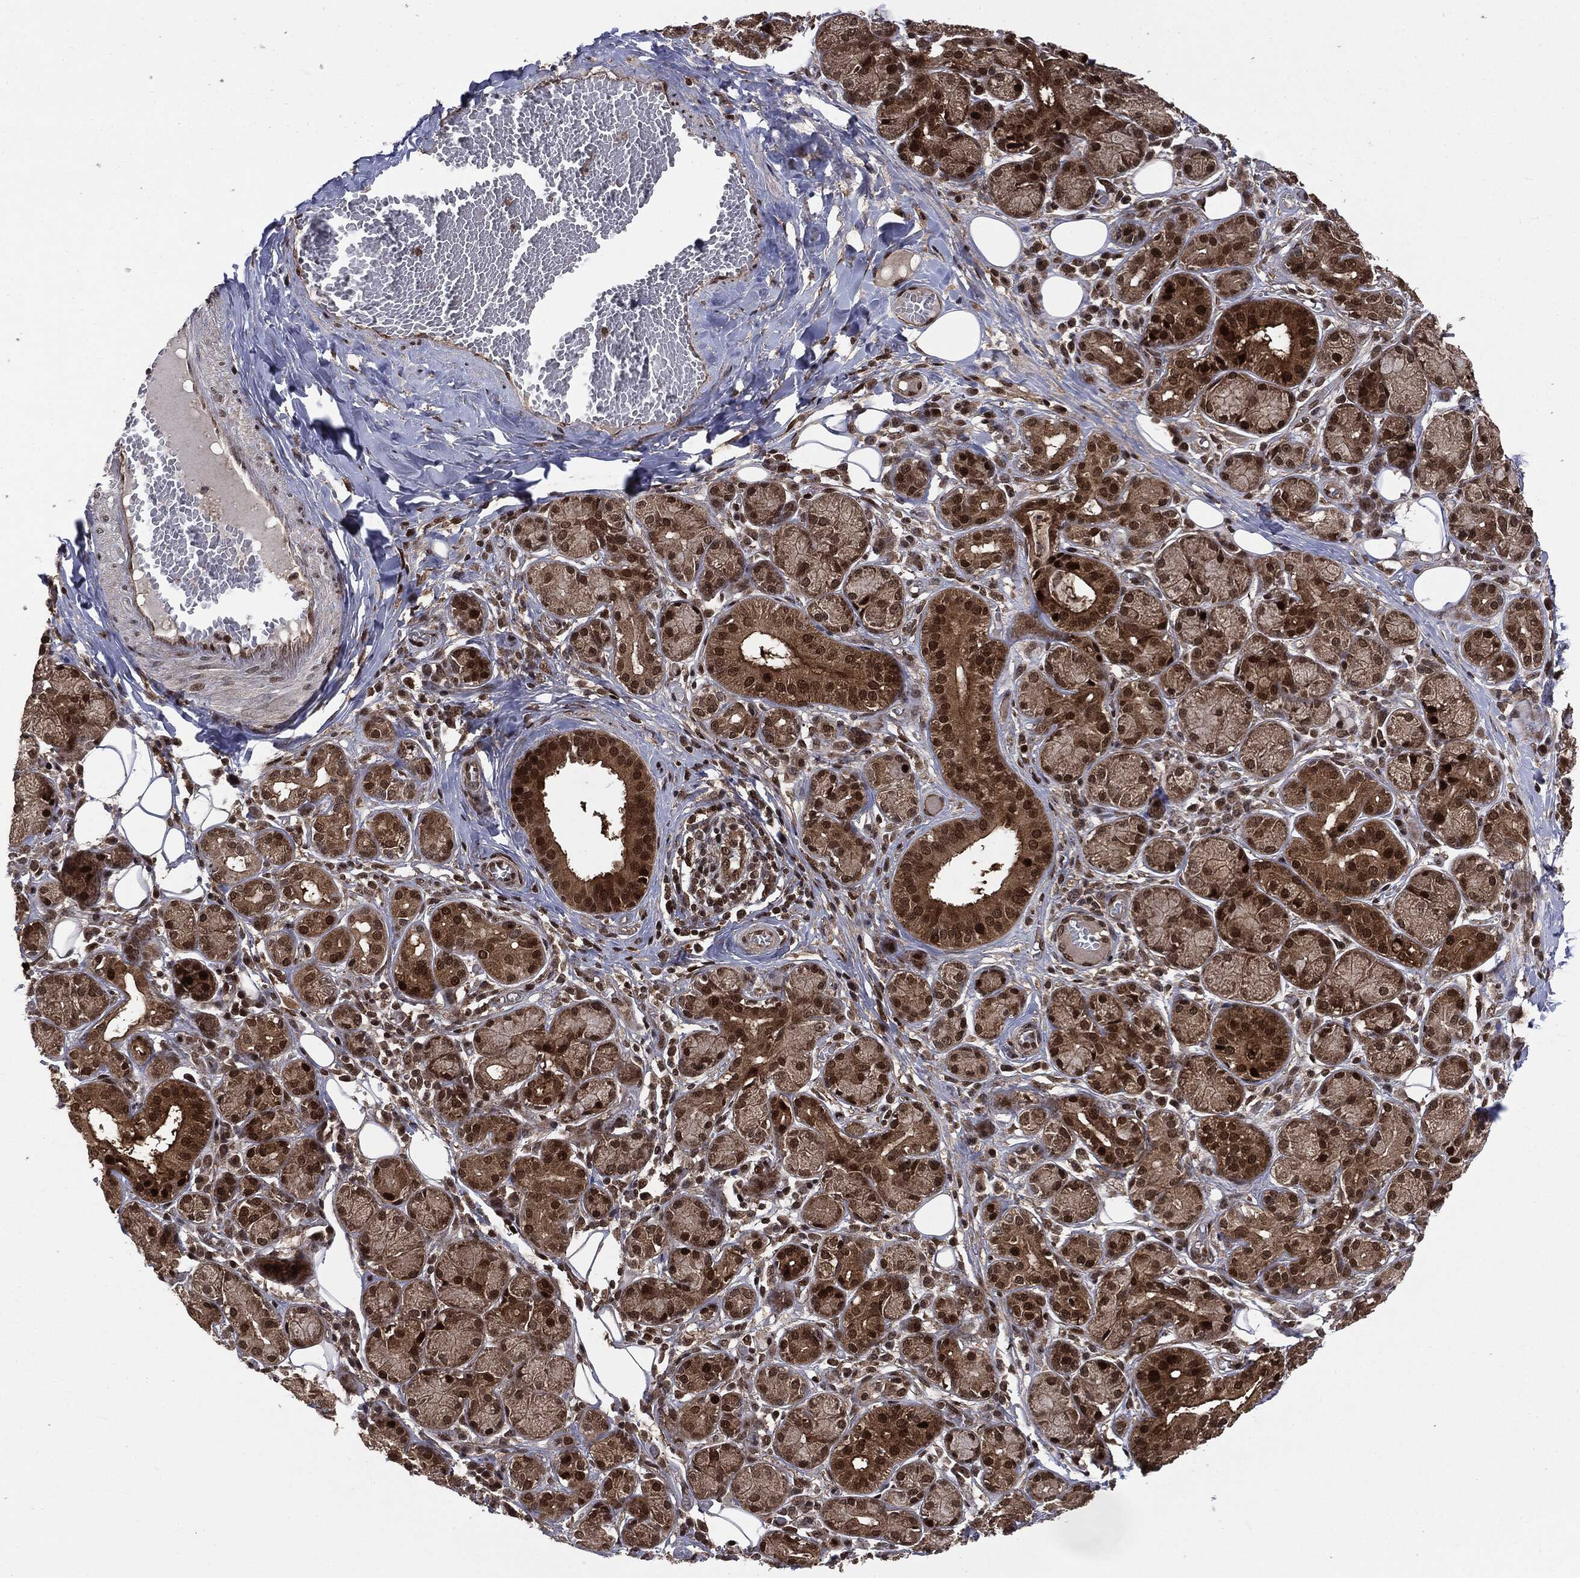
{"staining": {"intensity": "moderate", "quantity": ">75%", "location": "cytoplasmic/membranous,nuclear"}, "tissue": "salivary gland", "cell_type": "Glandular cells", "image_type": "normal", "snomed": [{"axis": "morphology", "description": "Normal tissue, NOS"}, {"axis": "topography", "description": "Salivary gland"}], "caption": "Salivary gland stained for a protein exhibits moderate cytoplasmic/membranous,nuclear positivity in glandular cells. The protein is shown in brown color, while the nuclei are stained blue.", "gene": "PTPA", "patient": {"sex": "male", "age": 71}}